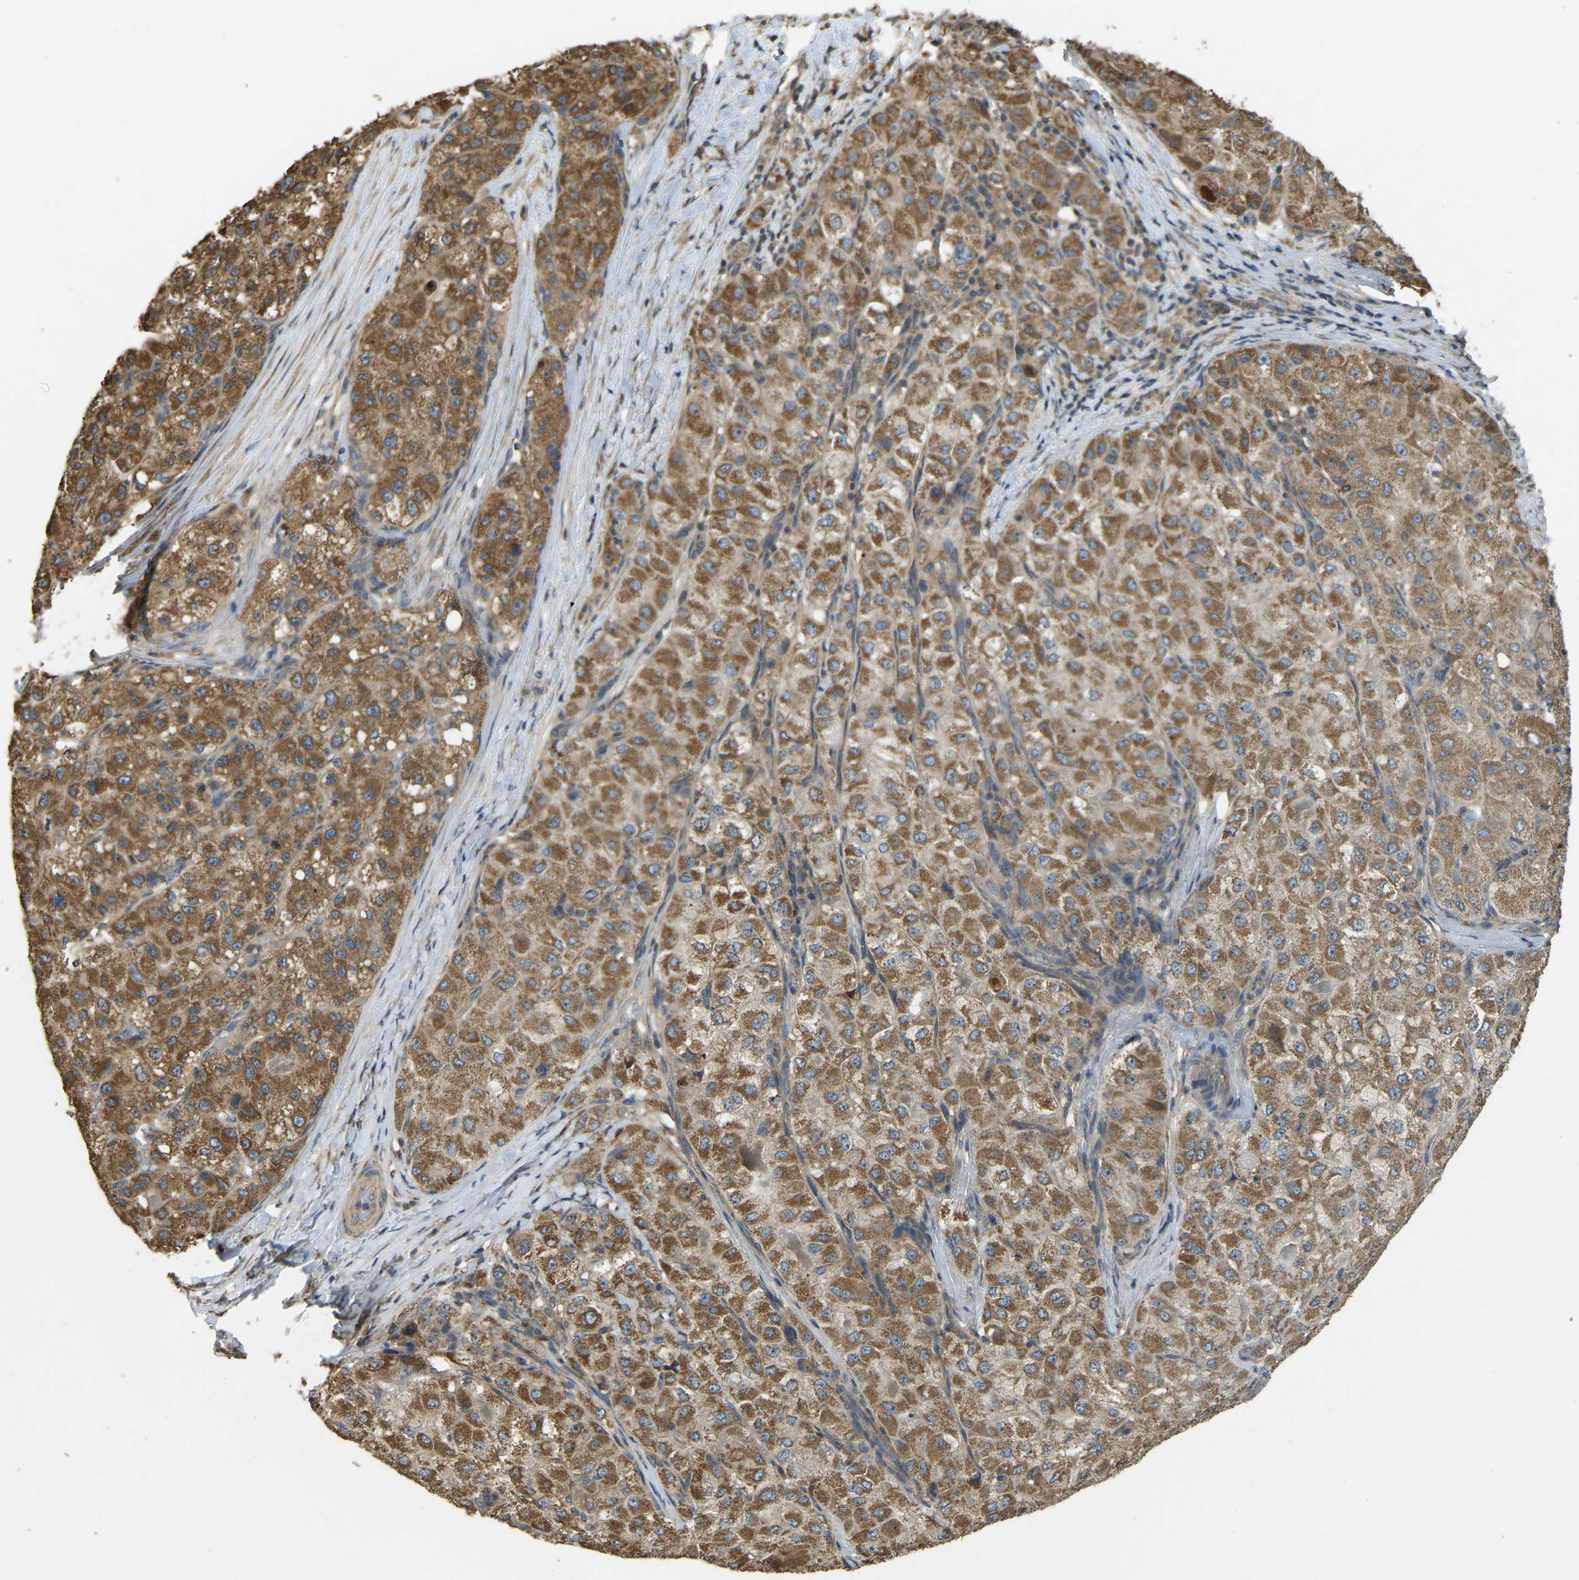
{"staining": {"intensity": "moderate", "quantity": ">75%", "location": "cytoplasmic/membranous"}, "tissue": "liver cancer", "cell_type": "Tumor cells", "image_type": "cancer", "snomed": [{"axis": "morphology", "description": "Carcinoma, Hepatocellular, NOS"}, {"axis": "topography", "description": "Liver"}], "caption": "This histopathology image reveals hepatocellular carcinoma (liver) stained with immunohistochemistry to label a protein in brown. The cytoplasmic/membranous of tumor cells show moderate positivity for the protein. Nuclei are counter-stained blue.", "gene": "GNG2", "patient": {"sex": "male", "age": 80}}